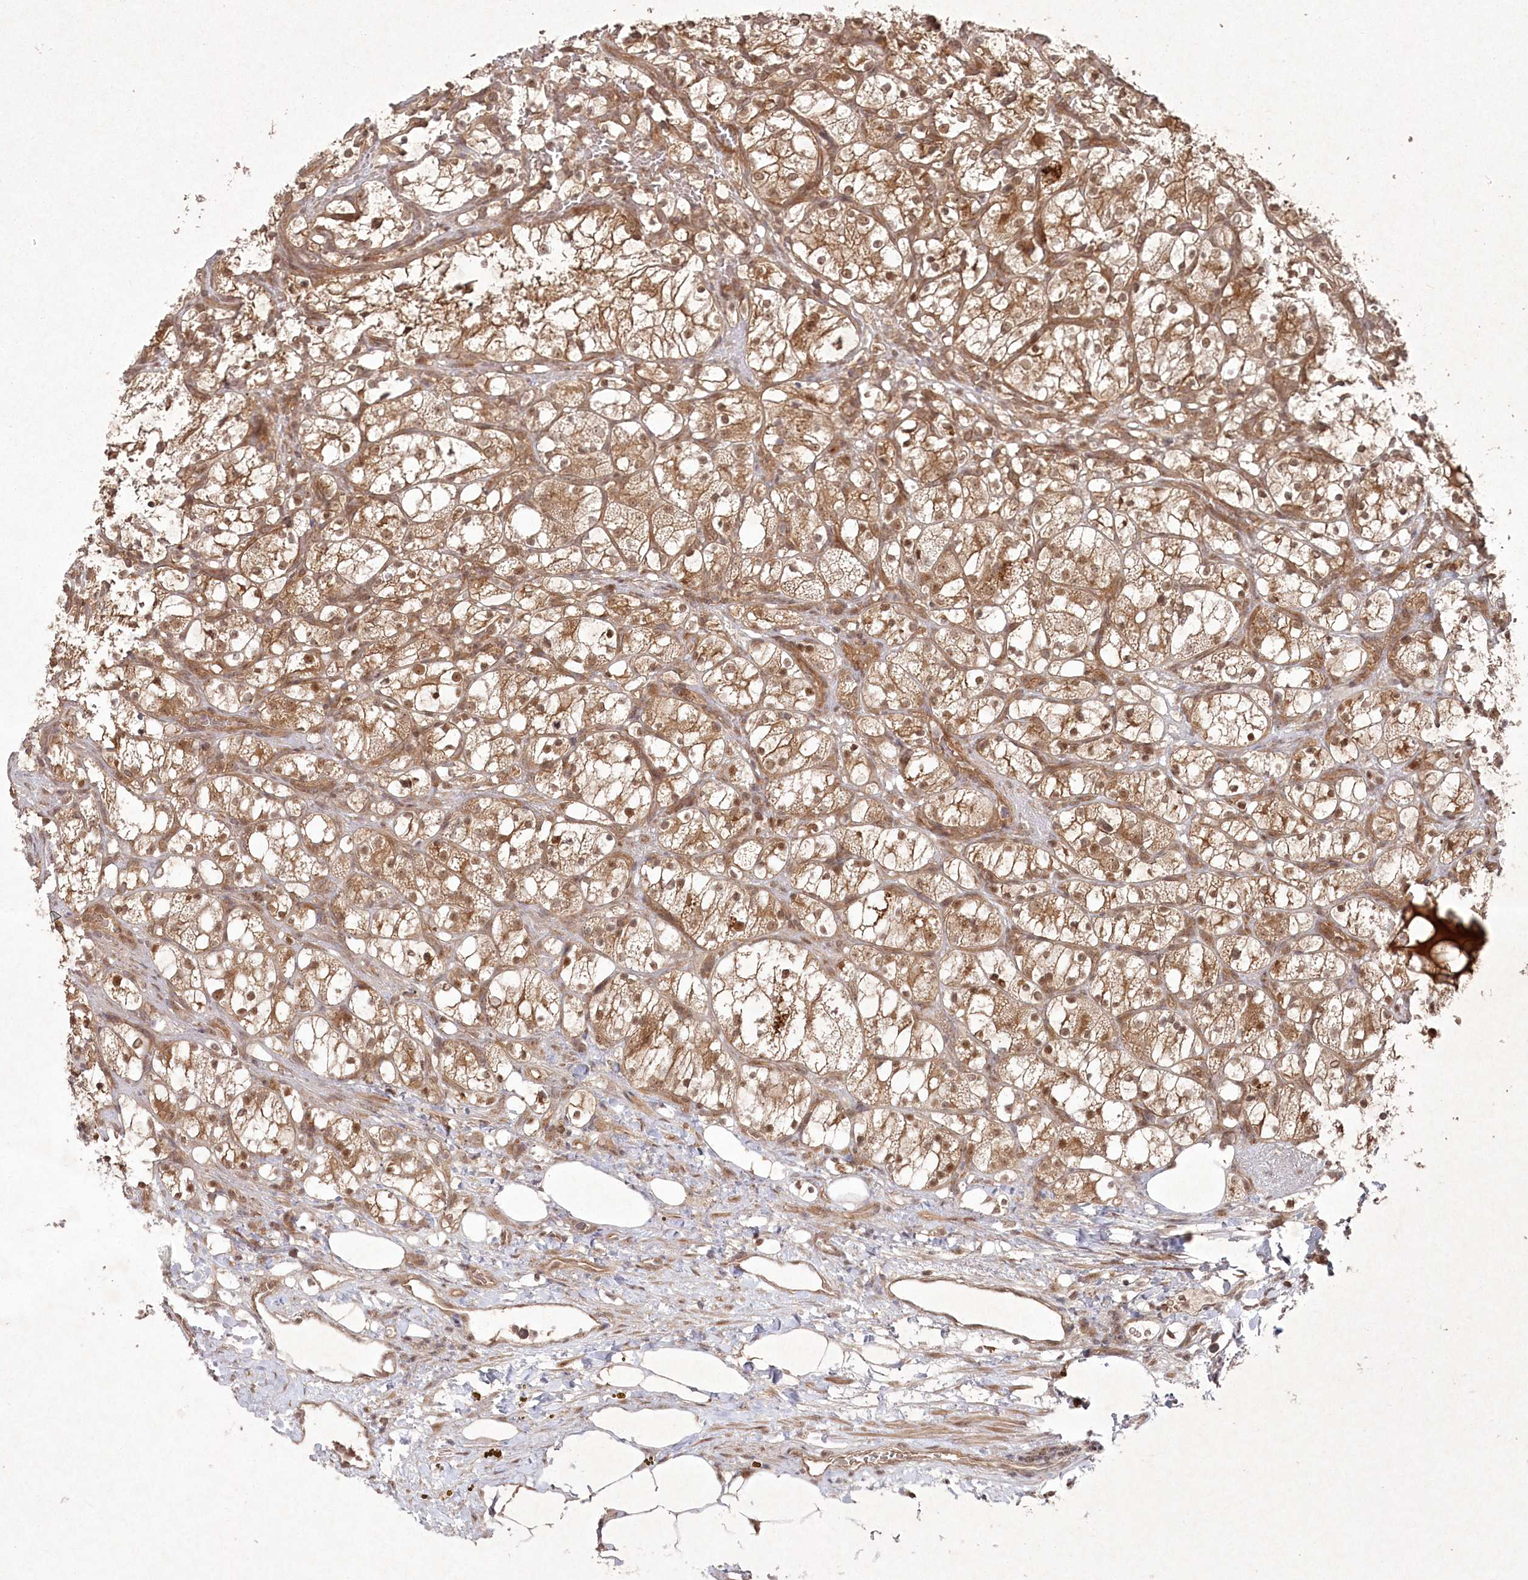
{"staining": {"intensity": "moderate", "quantity": ">75%", "location": "cytoplasmic/membranous,nuclear"}, "tissue": "renal cancer", "cell_type": "Tumor cells", "image_type": "cancer", "snomed": [{"axis": "morphology", "description": "Adenocarcinoma, NOS"}, {"axis": "topography", "description": "Kidney"}], "caption": "Renal adenocarcinoma stained with a brown dye displays moderate cytoplasmic/membranous and nuclear positive staining in approximately >75% of tumor cells.", "gene": "FBXL17", "patient": {"sex": "female", "age": 69}}